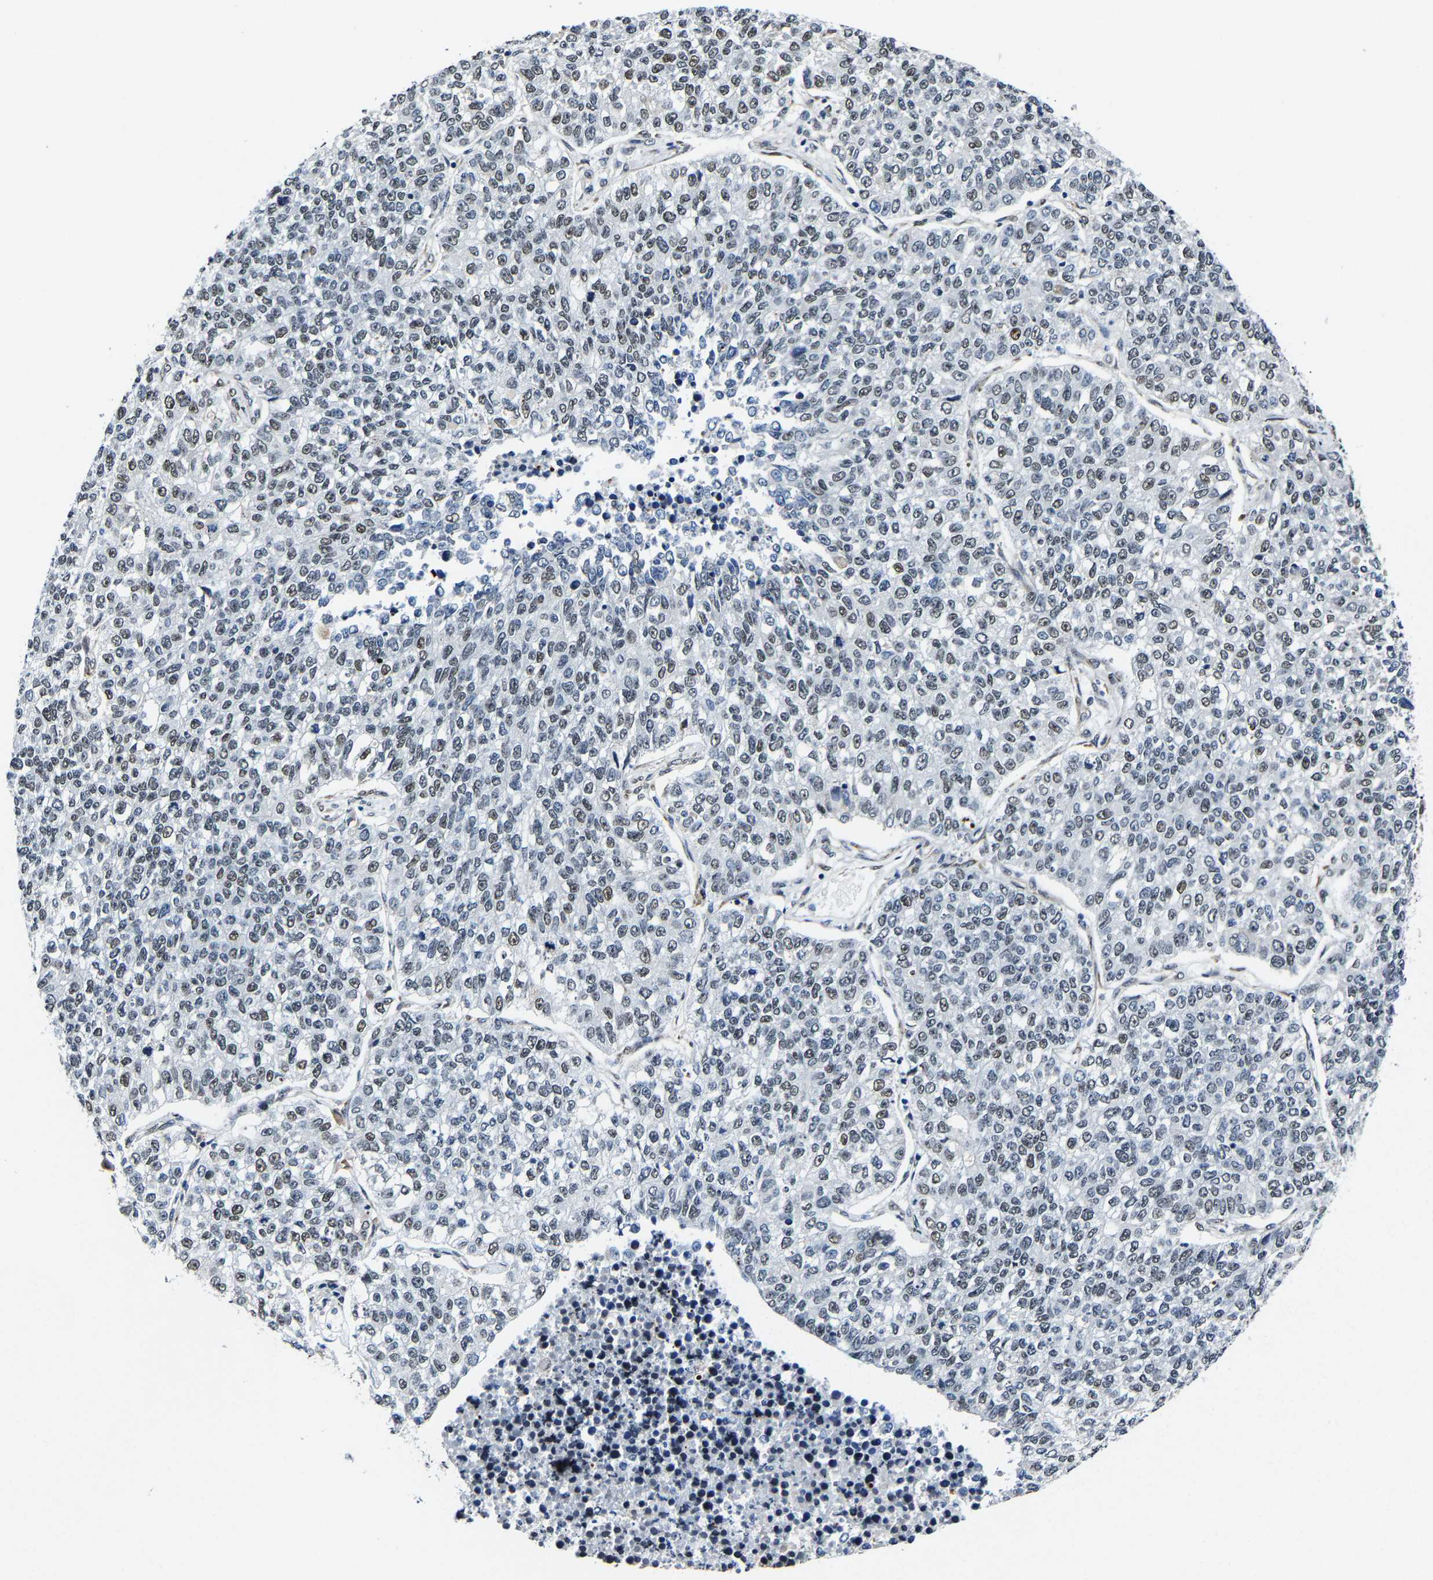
{"staining": {"intensity": "weak", "quantity": ">75%", "location": "nuclear"}, "tissue": "lung cancer", "cell_type": "Tumor cells", "image_type": "cancer", "snomed": [{"axis": "morphology", "description": "Adenocarcinoma, NOS"}, {"axis": "topography", "description": "Lung"}], "caption": "The histopathology image shows staining of lung cancer, revealing weak nuclear protein positivity (brown color) within tumor cells.", "gene": "METTL1", "patient": {"sex": "male", "age": 49}}